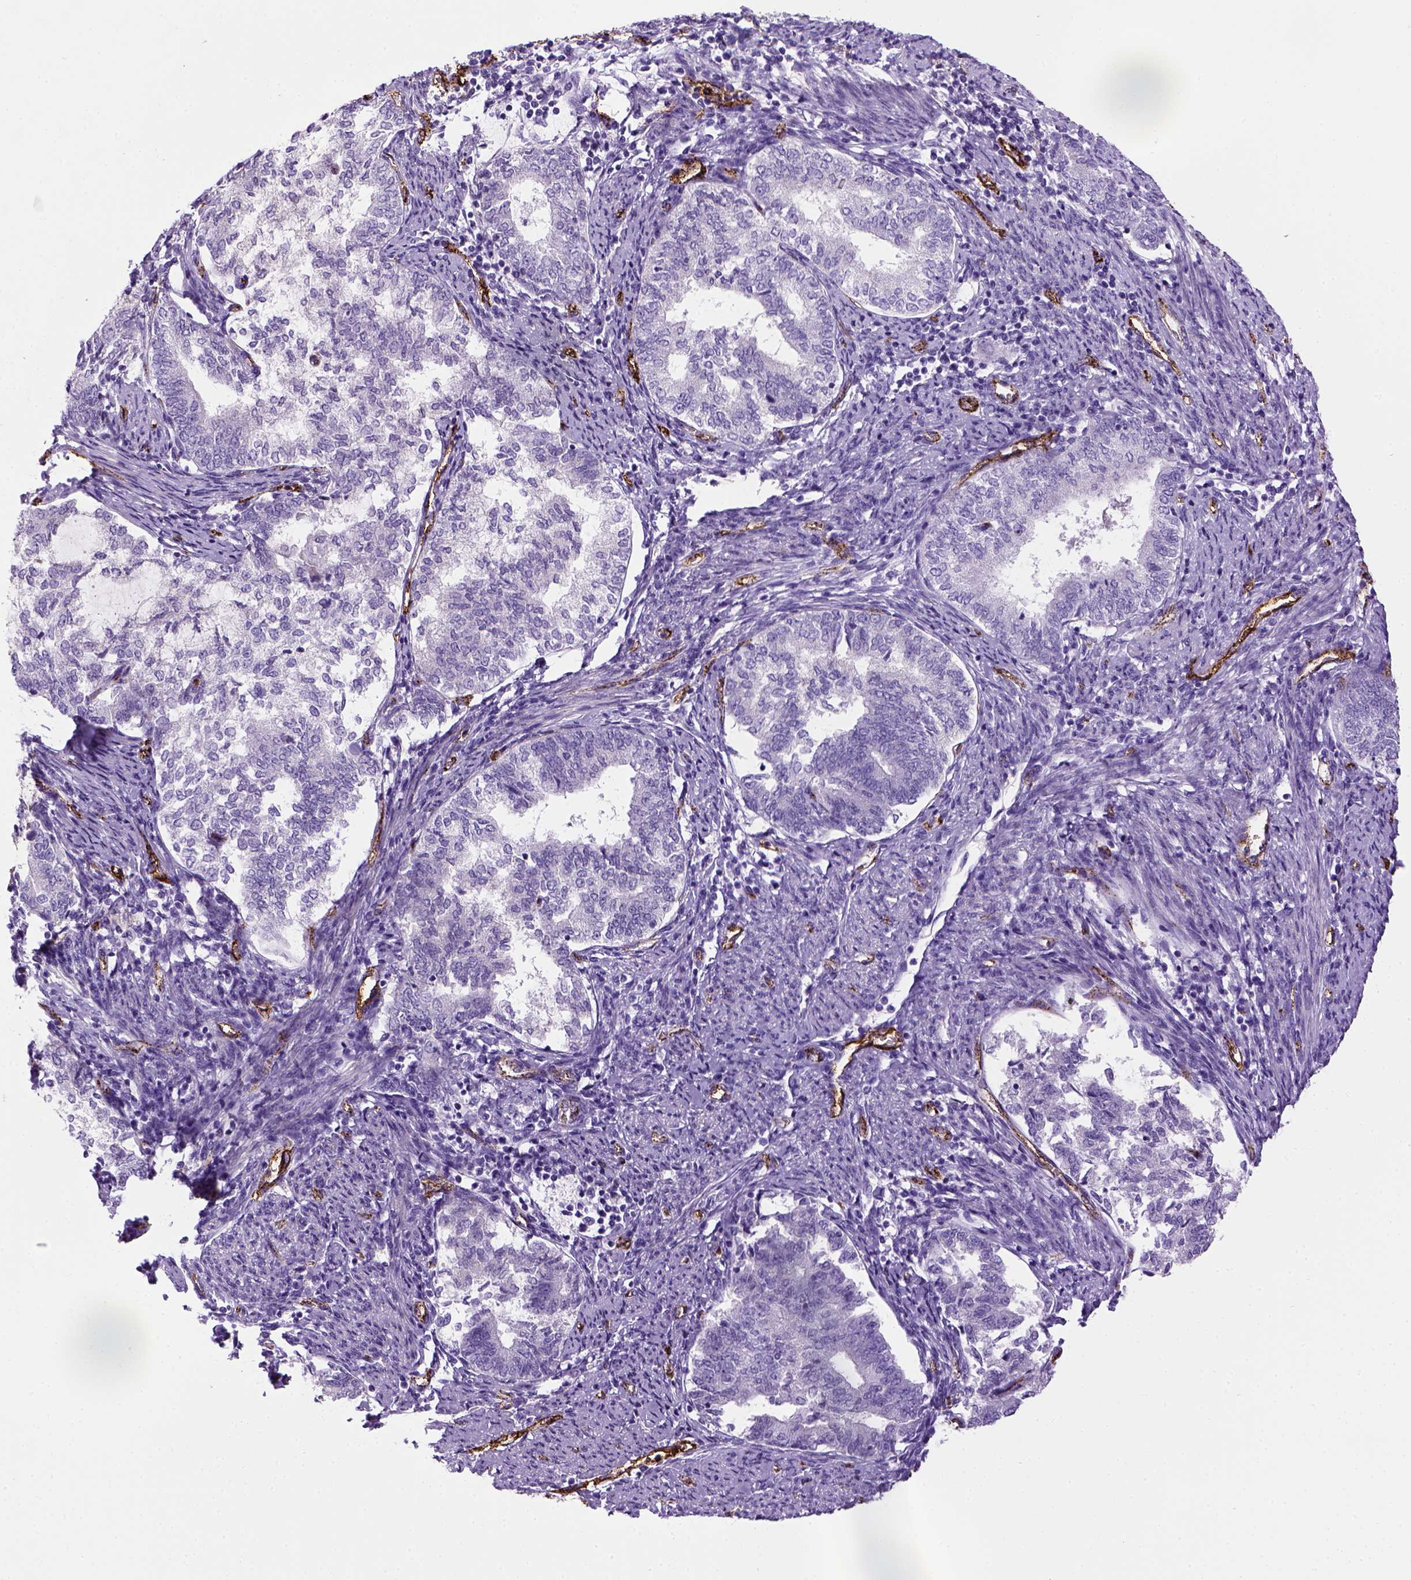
{"staining": {"intensity": "negative", "quantity": "none", "location": "none"}, "tissue": "endometrial cancer", "cell_type": "Tumor cells", "image_type": "cancer", "snomed": [{"axis": "morphology", "description": "Adenocarcinoma, NOS"}, {"axis": "topography", "description": "Endometrium"}], "caption": "Tumor cells show no significant staining in endometrial cancer (adenocarcinoma).", "gene": "VWF", "patient": {"sex": "female", "age": 65}}